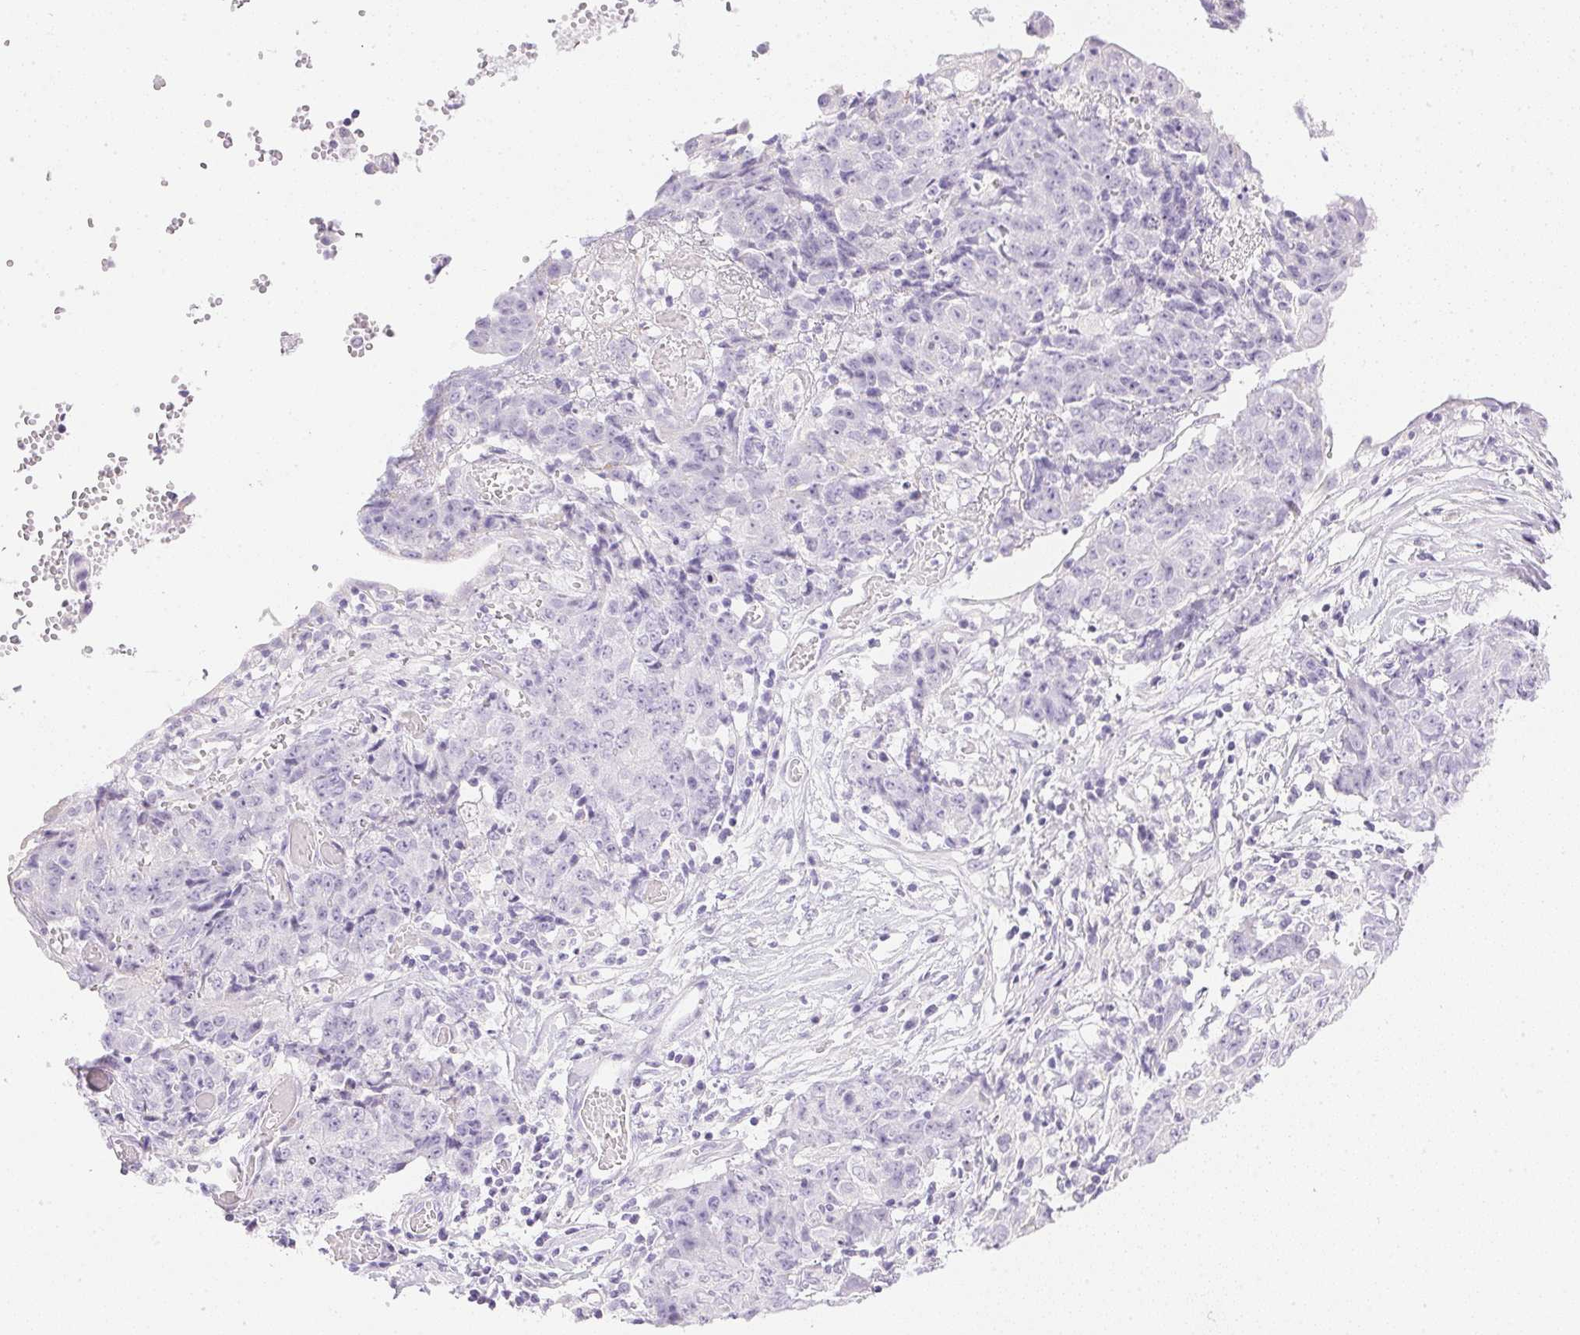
{"staining": {"intensity": "negative", "quantity": "none", "location": "none"}, "tissue": "ovarian cancer", "cell_type": "Tumor cells", "image_type": "cancer", "snomed": [{"axis": "morphology", "description": "Carcinoma, endometroid"}, {"axis": "topography", "description": "Ovary"}], "caption": "High power microscopy histopathology image of an immunohistochemistry (IHC) image of ovarian cancer, revealing no significant positivity in tumor cells.", "gene": "CTRL", "patient": {"sex": "female", "age": 42}}